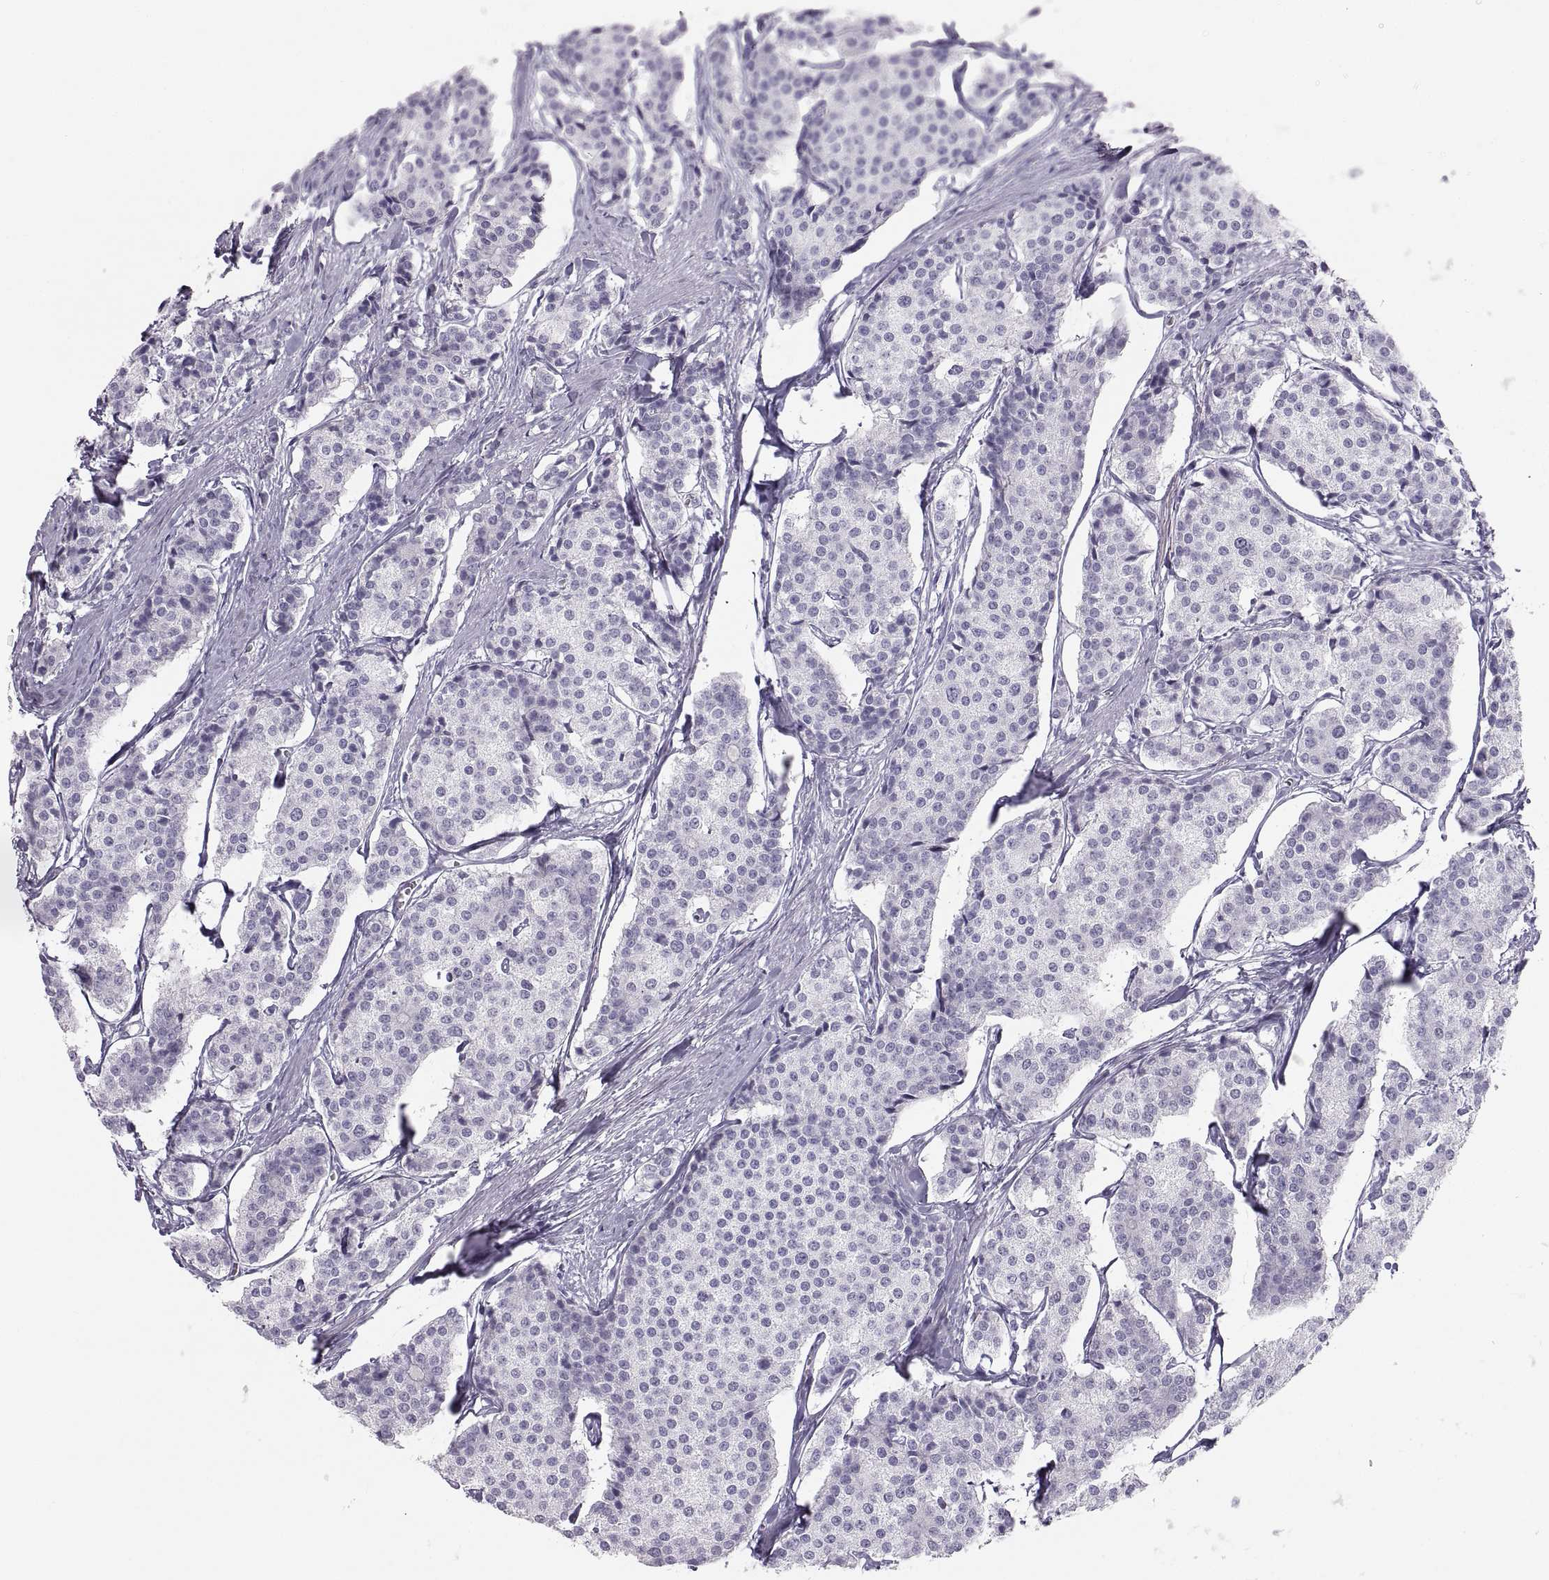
{"staining": {"intensity": "negative", "quantity": "none", "location": "none"}, "tissue": "carcinoid", "cell_type": "Tumor cells", "image_type": "cancer", "snomed": [{"axis": "morphology", "description": "Carcinoid, malignant, NOS"}, {"axis": "topography", "description": "Small intestine"}], "caption": "The immunohistochemistry micrograph has no significant expression in tumor cells of malignant carcinoid tissue.", "gene": "SEMG1", "patient": {"sex": "female", "age": 65}}